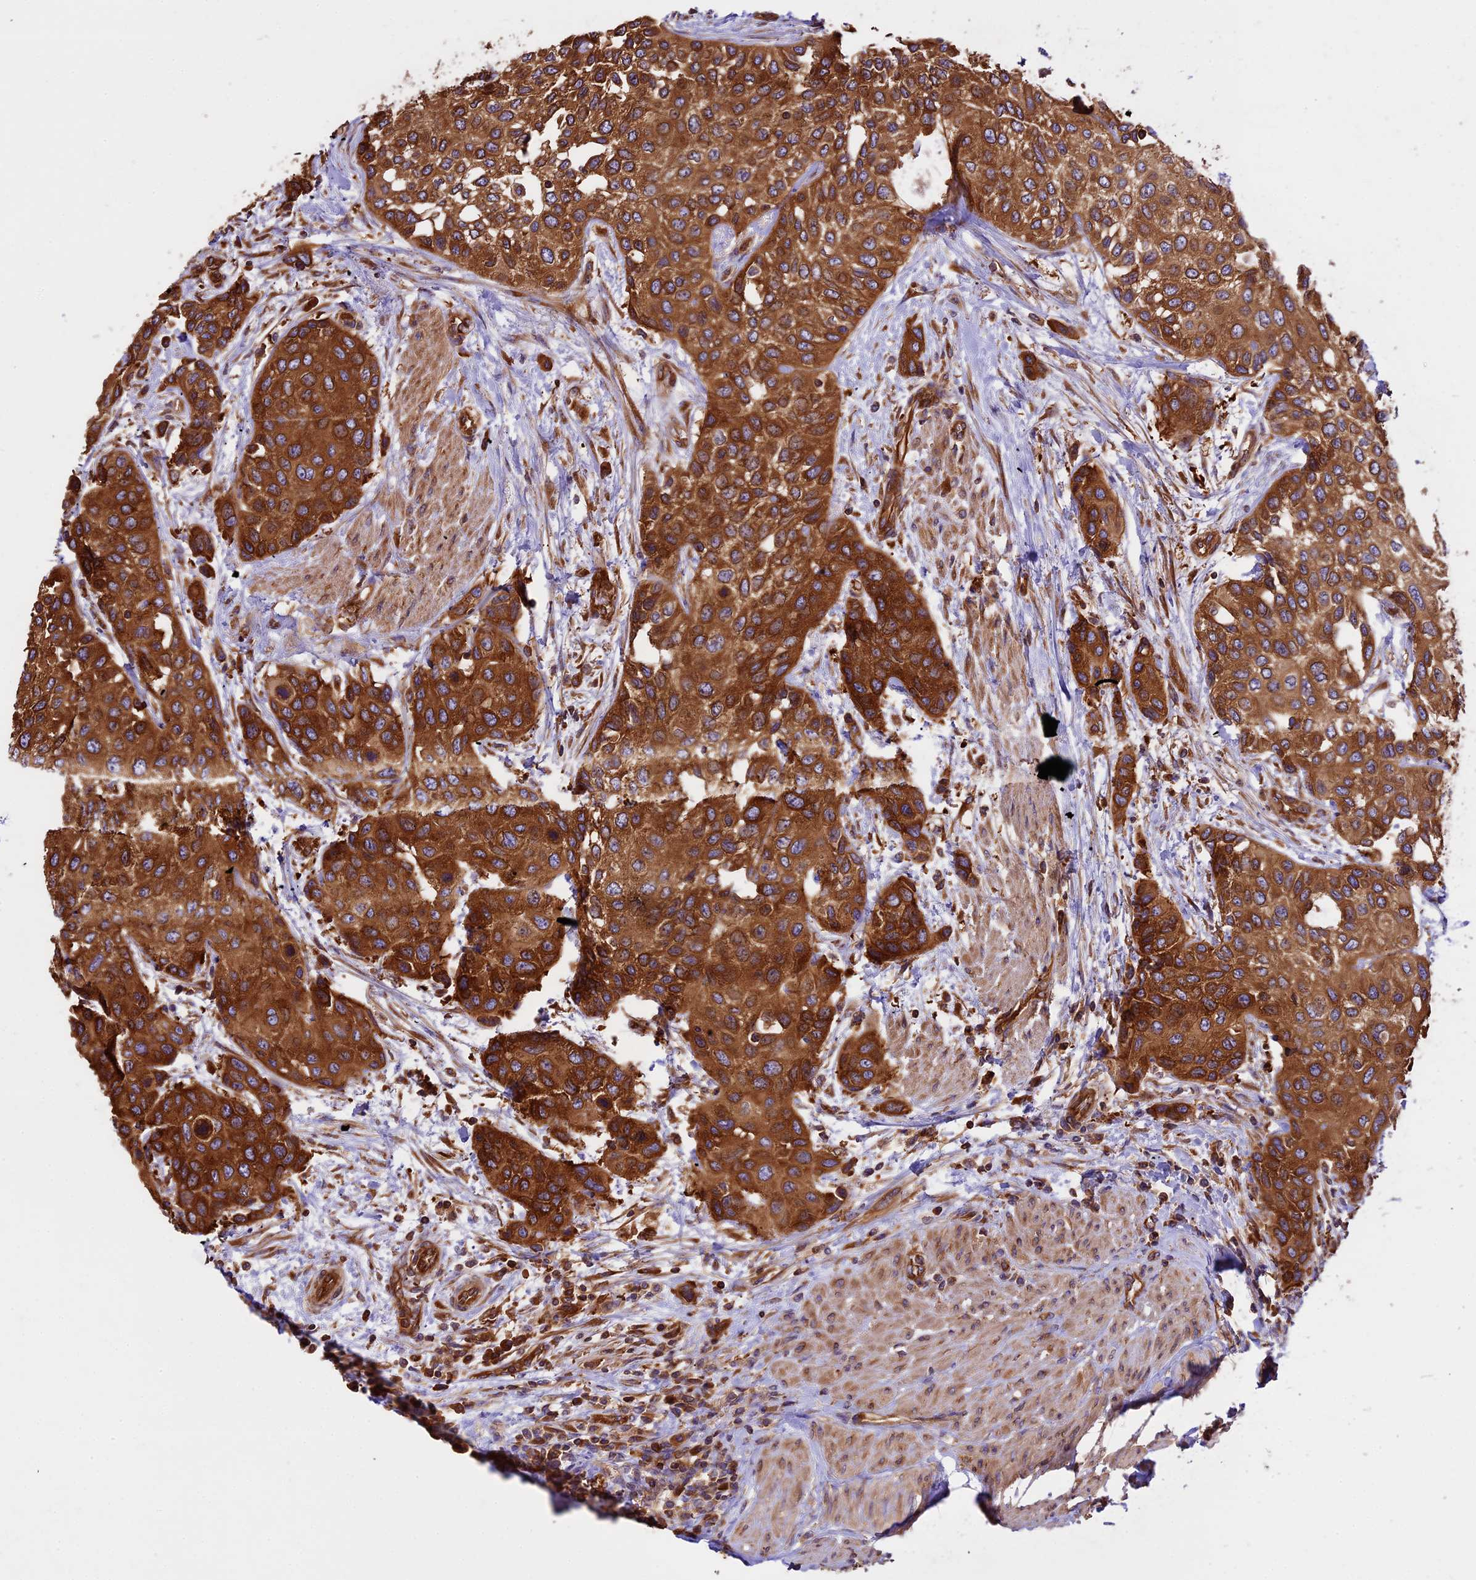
{"staining": {"intensity": "strong", "quantity": ">75%", "location": "cytoplasmic/membranous"}, "tissue": "urothelial cancer", "cell_type": "Tumor cells", "image_type": "cancer", "snomed": [{"axis": "morphology", "description": "Normal tissue, NOS"}, {"axis": "morphology", "description": "Urothelial carcinoma, High grade"}, {"axis": "topography", "description": "Vascular tissue"}, {"axis": "topography", "description": "Urinary bladder"}], "caption": "Tumor cells display strong cytoplasmic/membranous positivity in about >75% of cells in high-grade urothelial carcinoma.", "gene": "KARS1", "patient": {"sex": "female", "age": 56}}